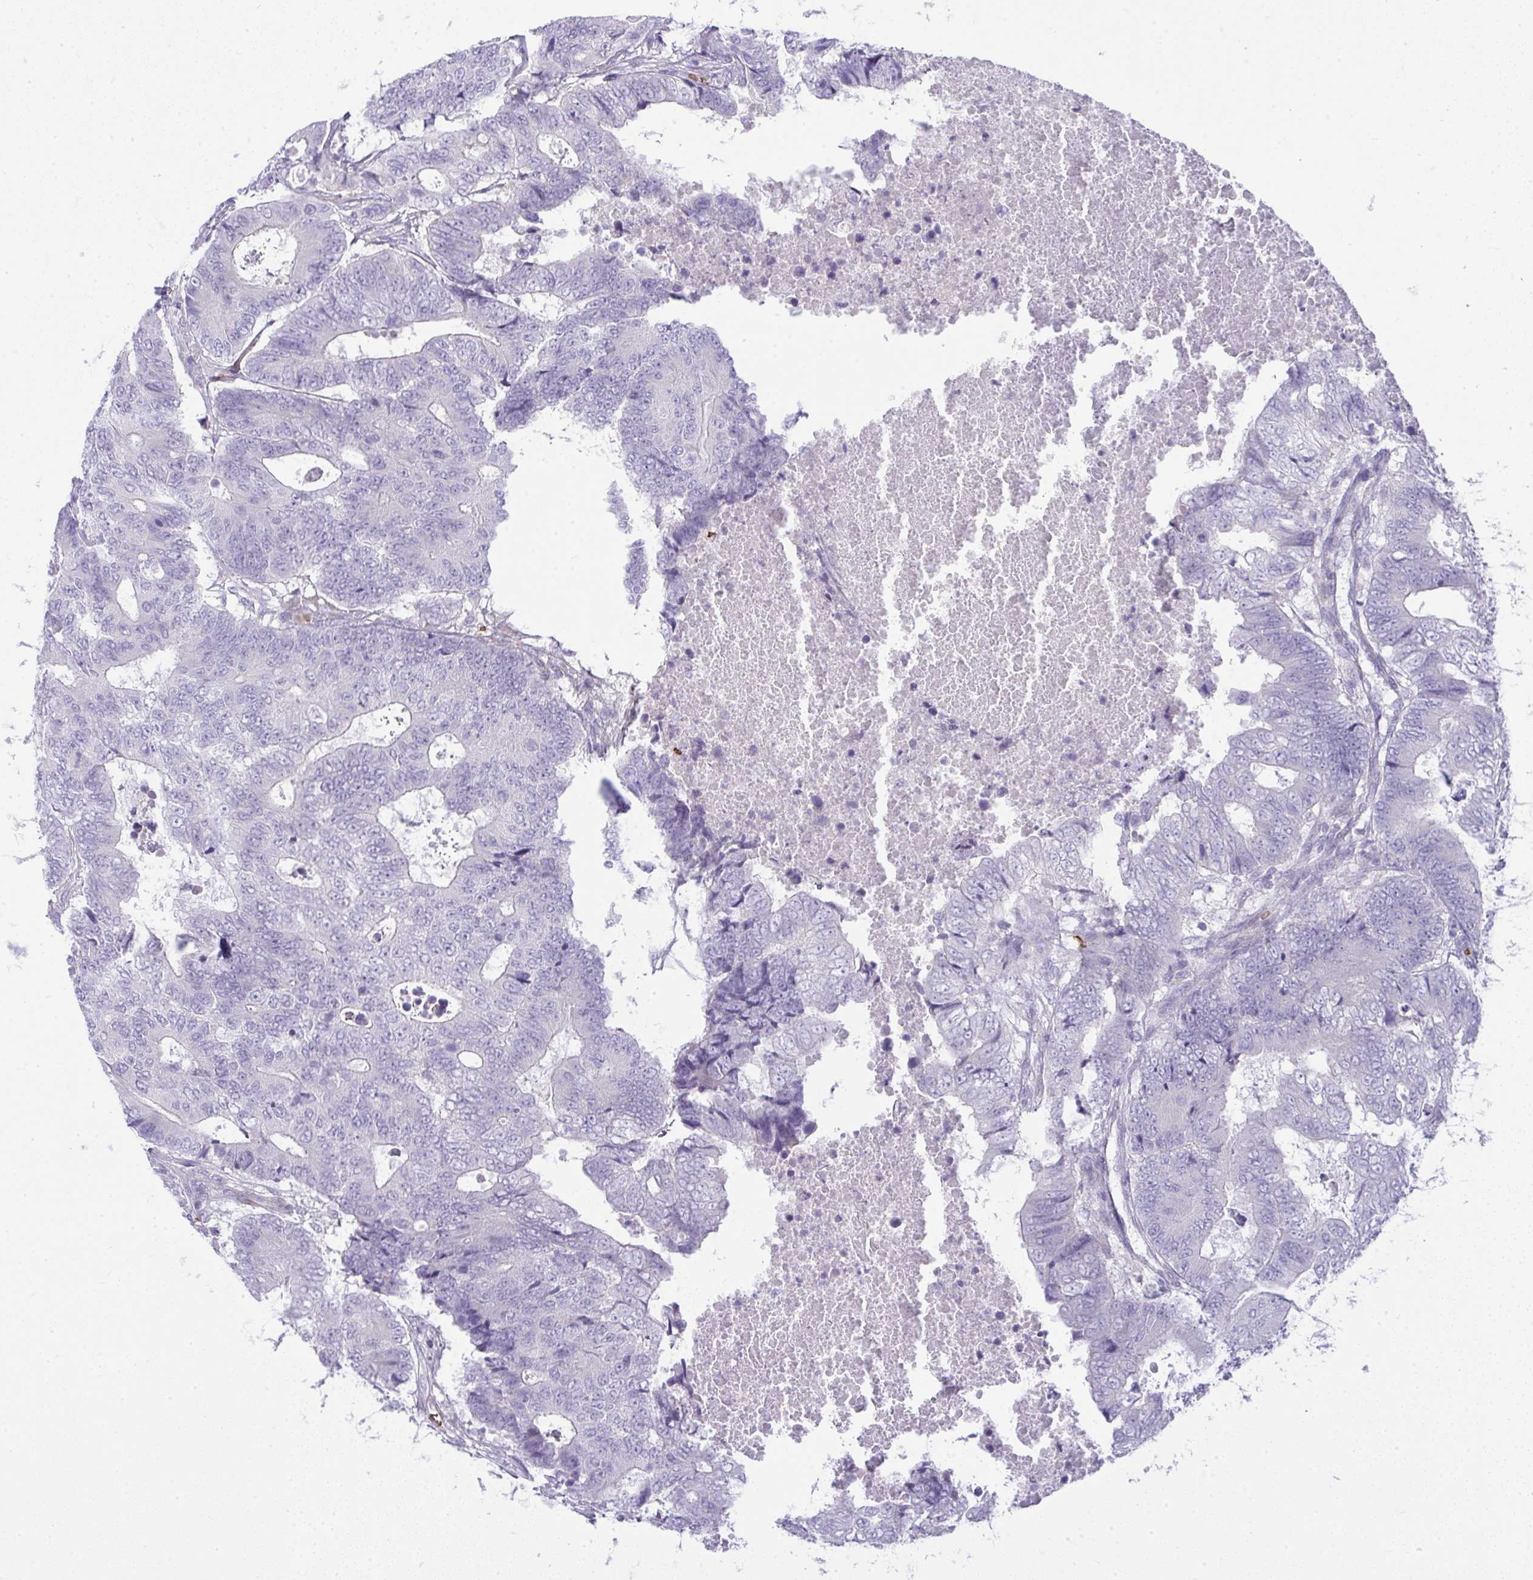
{"staining": {"intensity": "negative", "quantity": "none", "location": "none"}, "tissue": "colorectal cancer", "cell_type": "Tumor cells", "image_type": "cancer", "snomed": [{"axis": "morphology", "description": "Adenocarcinoma, NOS"}, {"axis": "topography", "description": "Colon"}], "caption": "An immunohistochemistry (IHC) histopathology image of adenocarcinoma (colorectal) is shown. There is no staining in tumor cells of adenocarcinoma (colorectal). (Immunohistochemistry (ihc), brightfield microscopy, high magnification).", "gene": "SPTB", "patient": {"sex": "female", "age": 48}}